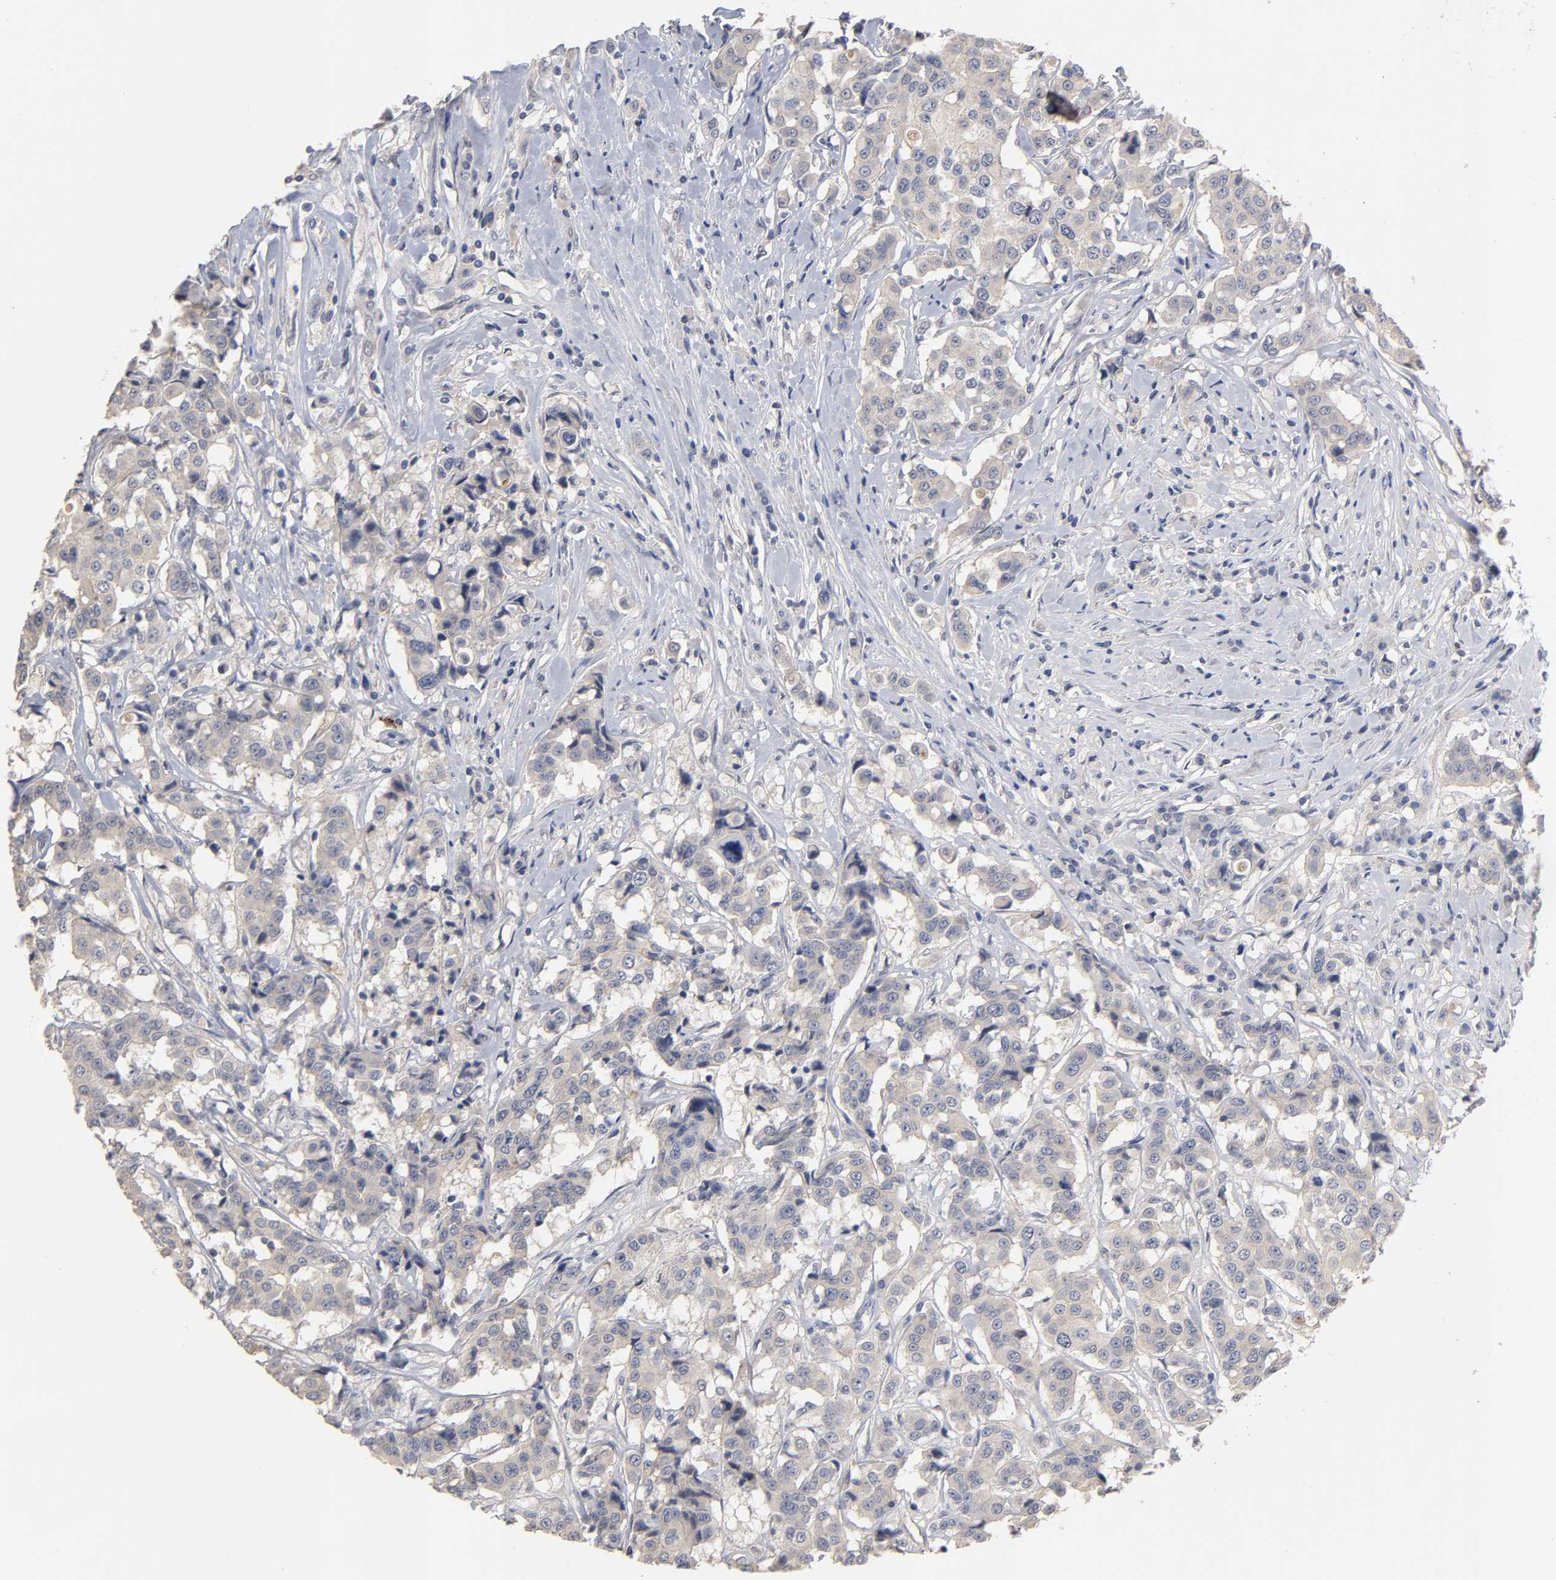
{"staining": {"intensity": "negative", "quantity": "none", "location": "none"}, "tissue": "breast cancer", "cell_type": "Tumor cells", "image_type": "cancer", "snomed": [{"axis": "morphology", "description": "Duct carcinoma"}, {"axis": "topography", "description": "Breast"}], "caption": "Breast infiltrating ductal carcinoma was stained to show a protein in brown. There is no significant positivity in tumor cells. The staining is performed using DAB brown chromogen with nuclei counter-stained in using hematoxylin.", "gene": "OVOL1", "patient": {"sex": "female", "age": 27}}